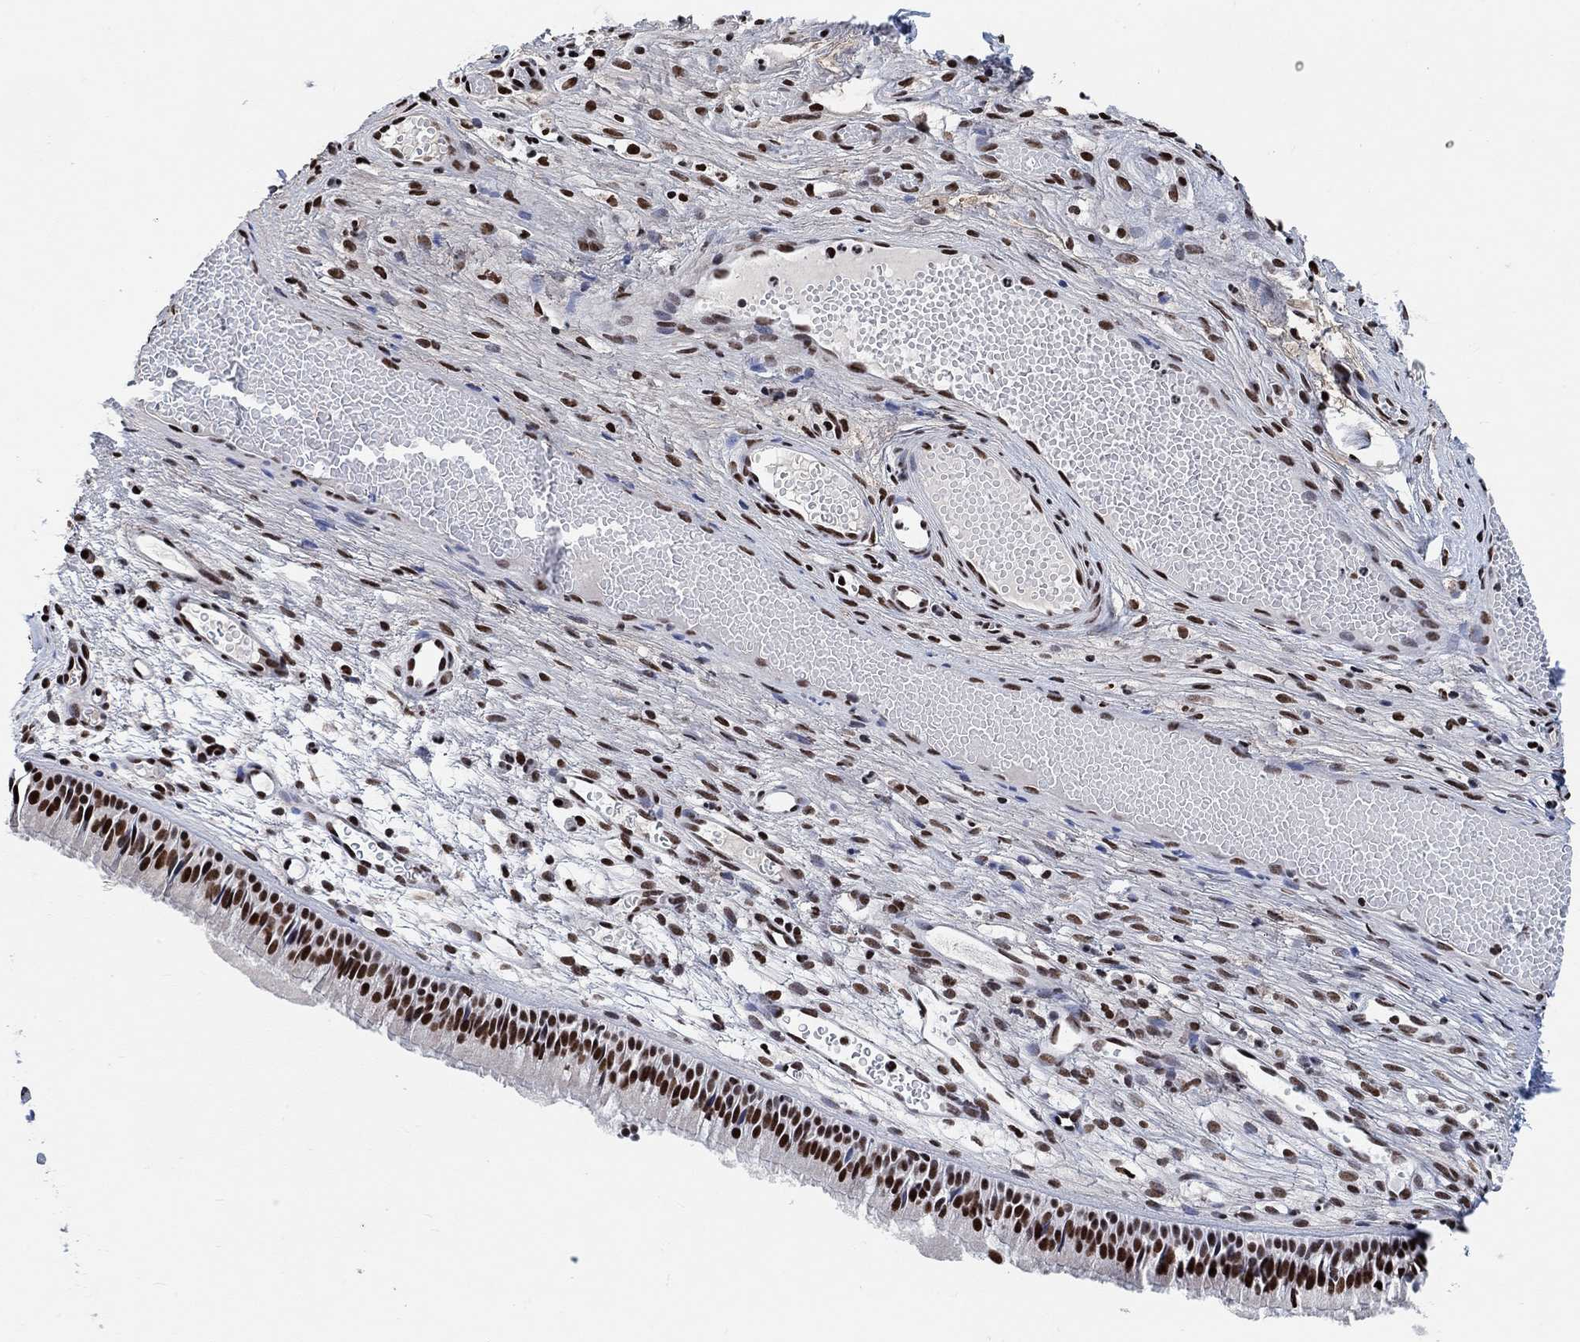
{"staining": {"intensity": "strong", "quantity": ">75%", "location": "nuclear"}, "tissue": "nasopharynx", "cell_type": "Respiratory epithelial cells", "image_type": "normal", "snomed": [{"axis": "morphology", "description": "Normal tissue, NOS"}, {"axis": "topography", "description": "Nasopharynx"}], "caption": "Respiratory epithelial cells reveal high levels of strong nuclear positivity in approximately >75% of cells in benign human nasopharynx.", "gene": "USP39", "patient": {"sex": "male", "age": 51}}